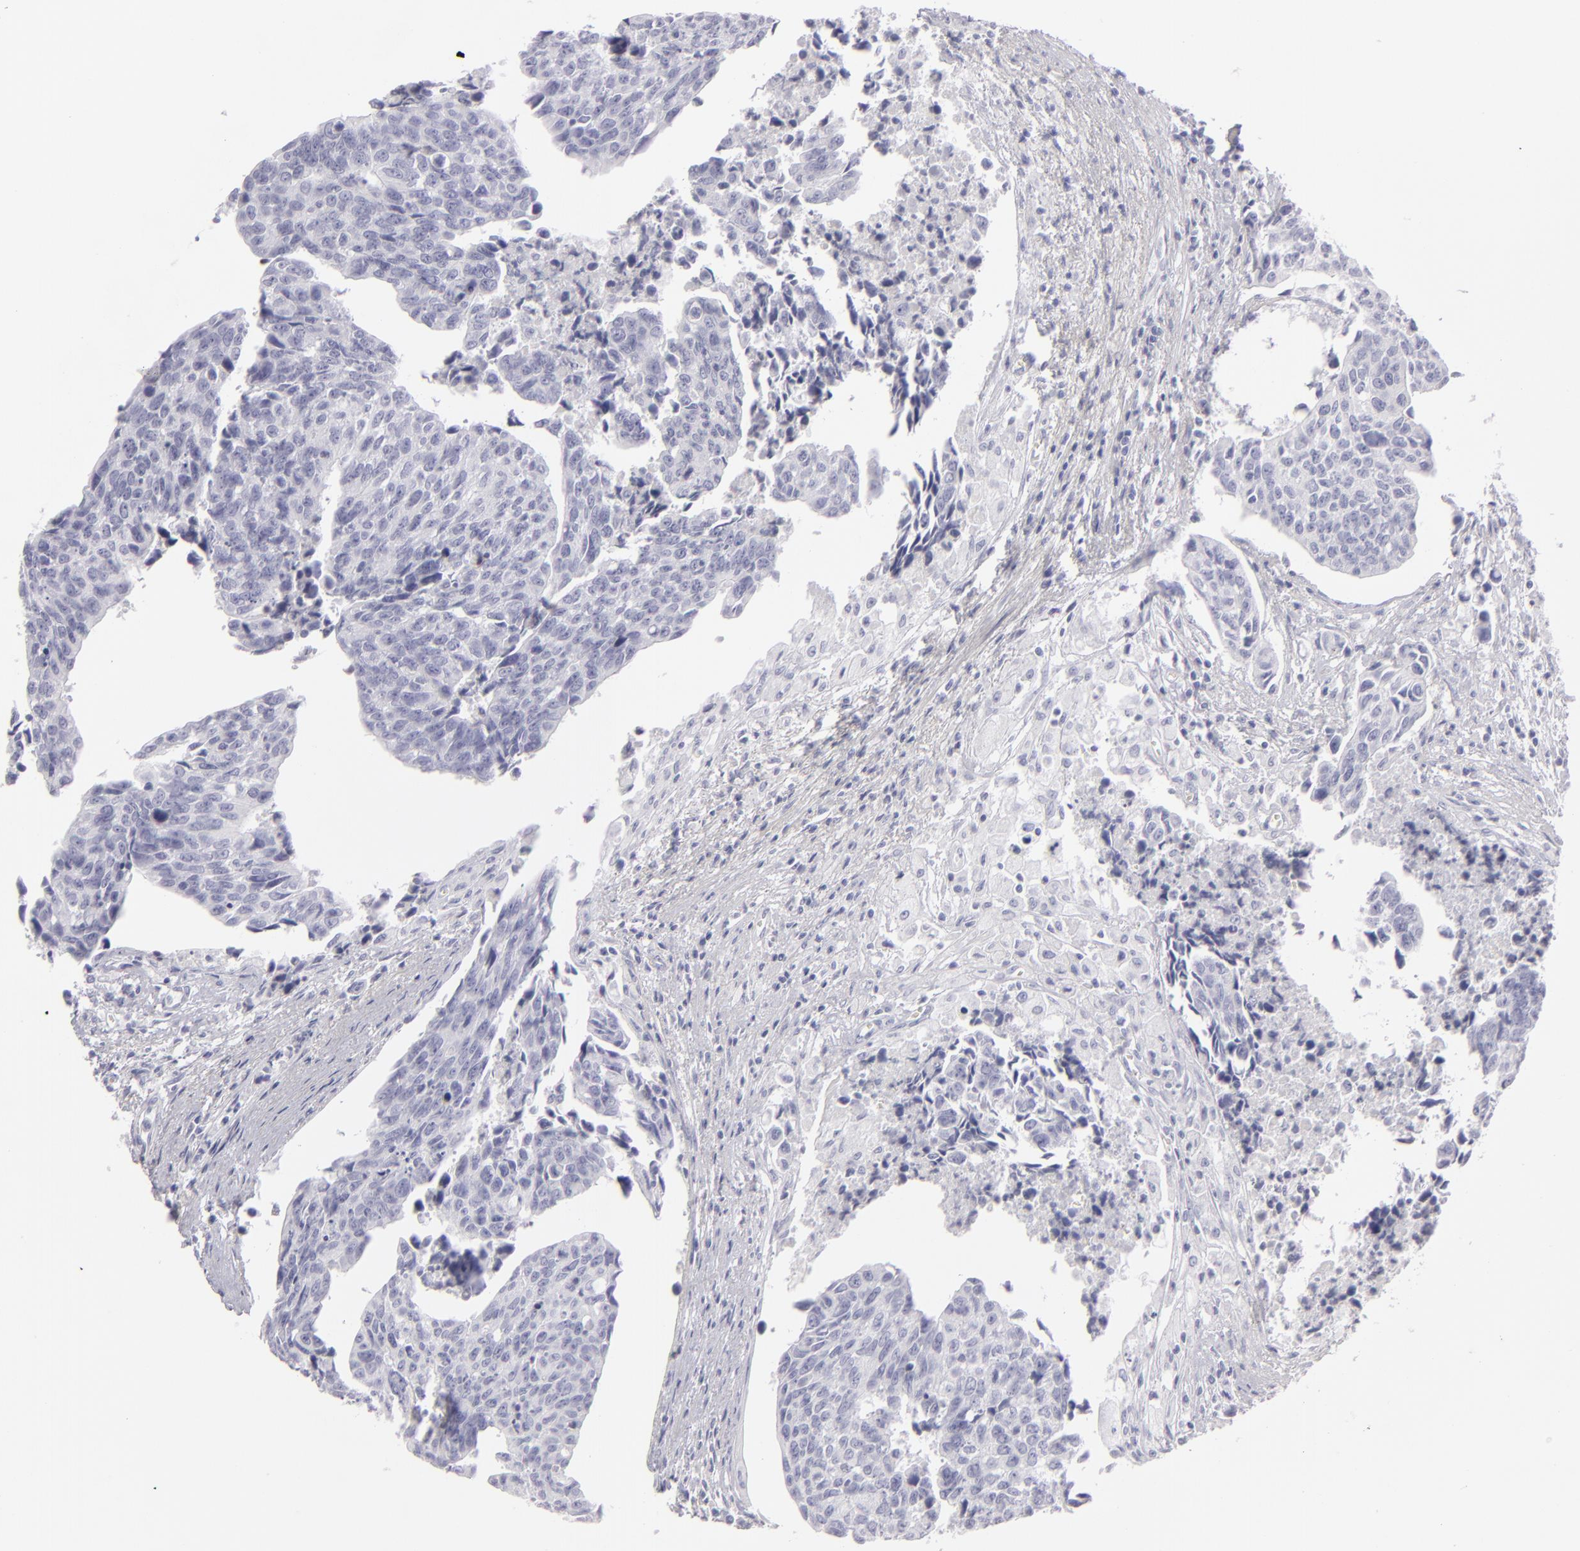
{"staining": {"intensity": "negative", "quantity": "none", "location": "none"}, "tissue": "urothelial cancer", "cell_type": "Tumor cells", "image_type": "cancer", "snomed": [{"axis": "morphology", "description": "Urothelial carcinoma, High grade"}, {"axis": "topography", "description": "Urinary bladder"}], "caption": "Immunohistochemistry of high-grade urothelial carcinoma displays no positivity in tumor cells.", "gene": "CDX2", "patient": {"sex": "male", "age": 81}}